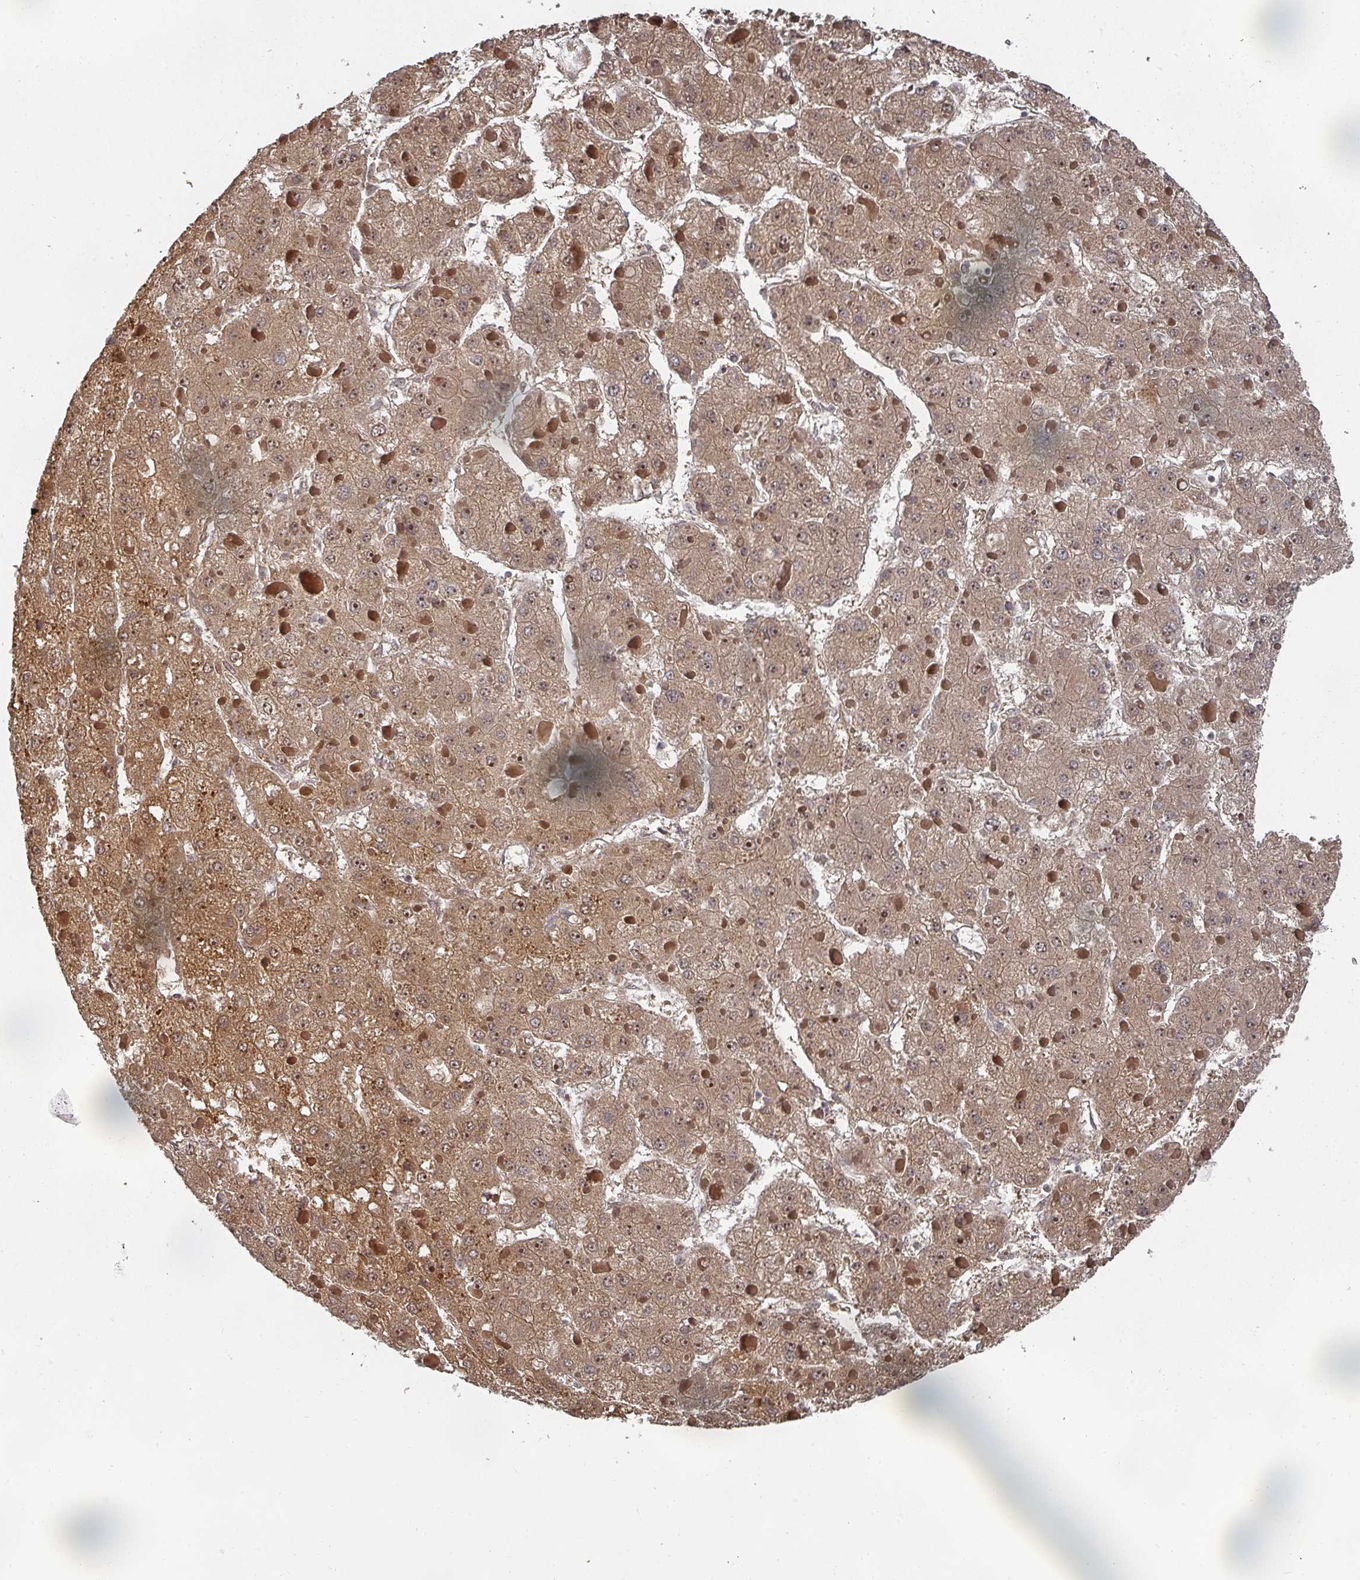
{"staining": {"intensity": "moderate", "quantity": ">75%", "location": "cytoplasmic/membranous,nuclear"}, "tissue": "liver cancer", "cell_type": "Tumor cells", "image_type": "cancer", "snomed": [{"axis": "morphology", "description": "Carcinoma, Hepatocellular, NOS"}, {"axis": "topography", "description": "Liver"}], "caption": "Immunohistochemical staining of liver cancer (hepatocellular carcinoma) reveals medium levels of moderate cytoplasmic/membranous and nuclear positivity in approximately >75% of tumor cells.", "gene": "KIF1C", "patient": {"sex": "female", "age": 73}}